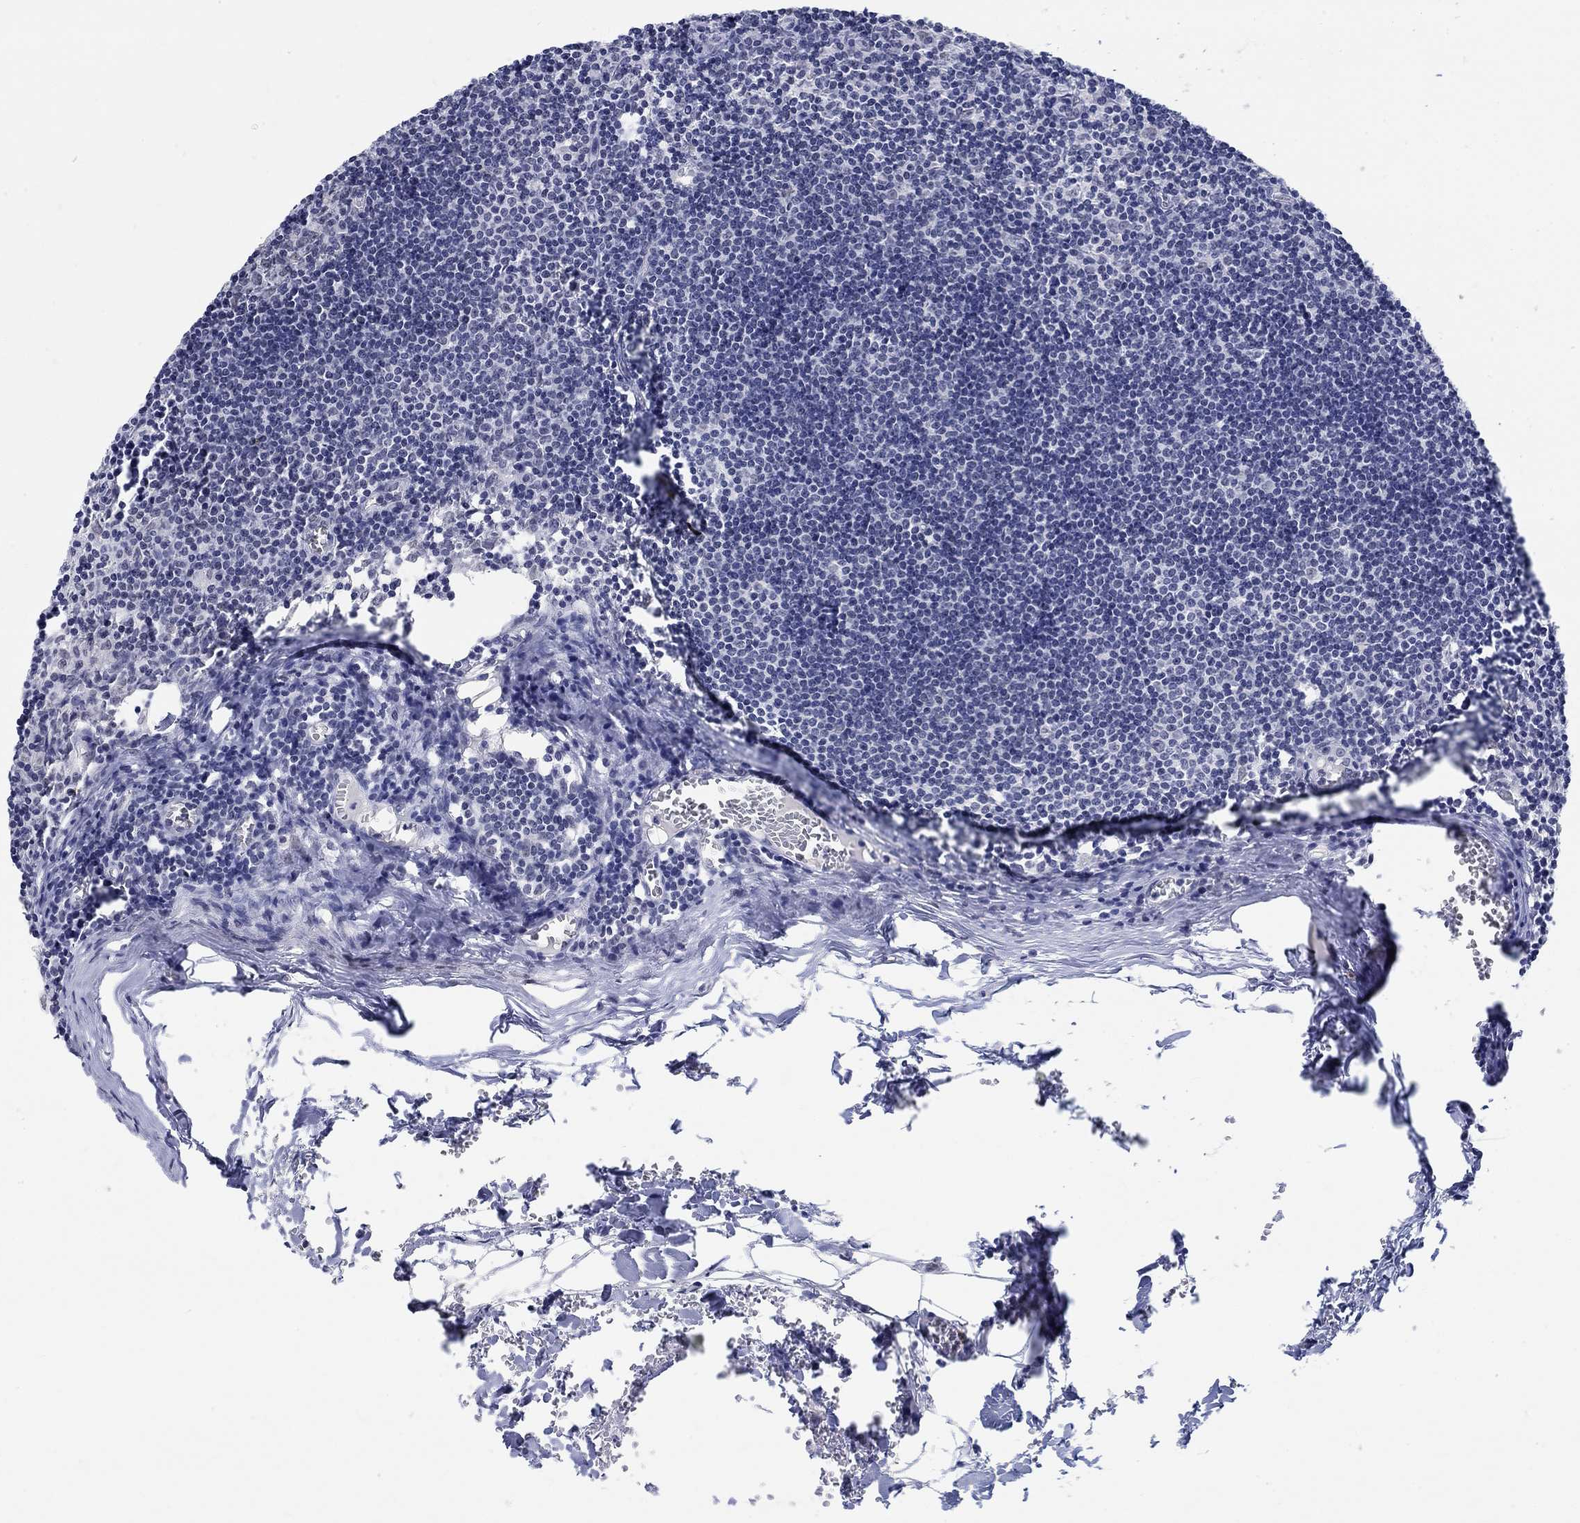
{"staining": {"intensity": "negative", "quantity": "none", "location": "none"}, "tissue": "lymph node", "cell_type": "Germinal center cells", "image_type": "normal", "snomed": [{"axis": "morphology", "description": "Normal tissue, NOS"}, {"axis": "topography", "description": "Lymph node"}], "caption": "Lymph node stained for a protein using IHC demonstrates no staining germinal center cells.", "gene": "ANKS1B", "patient": {"sex": "male", "age": 59}}